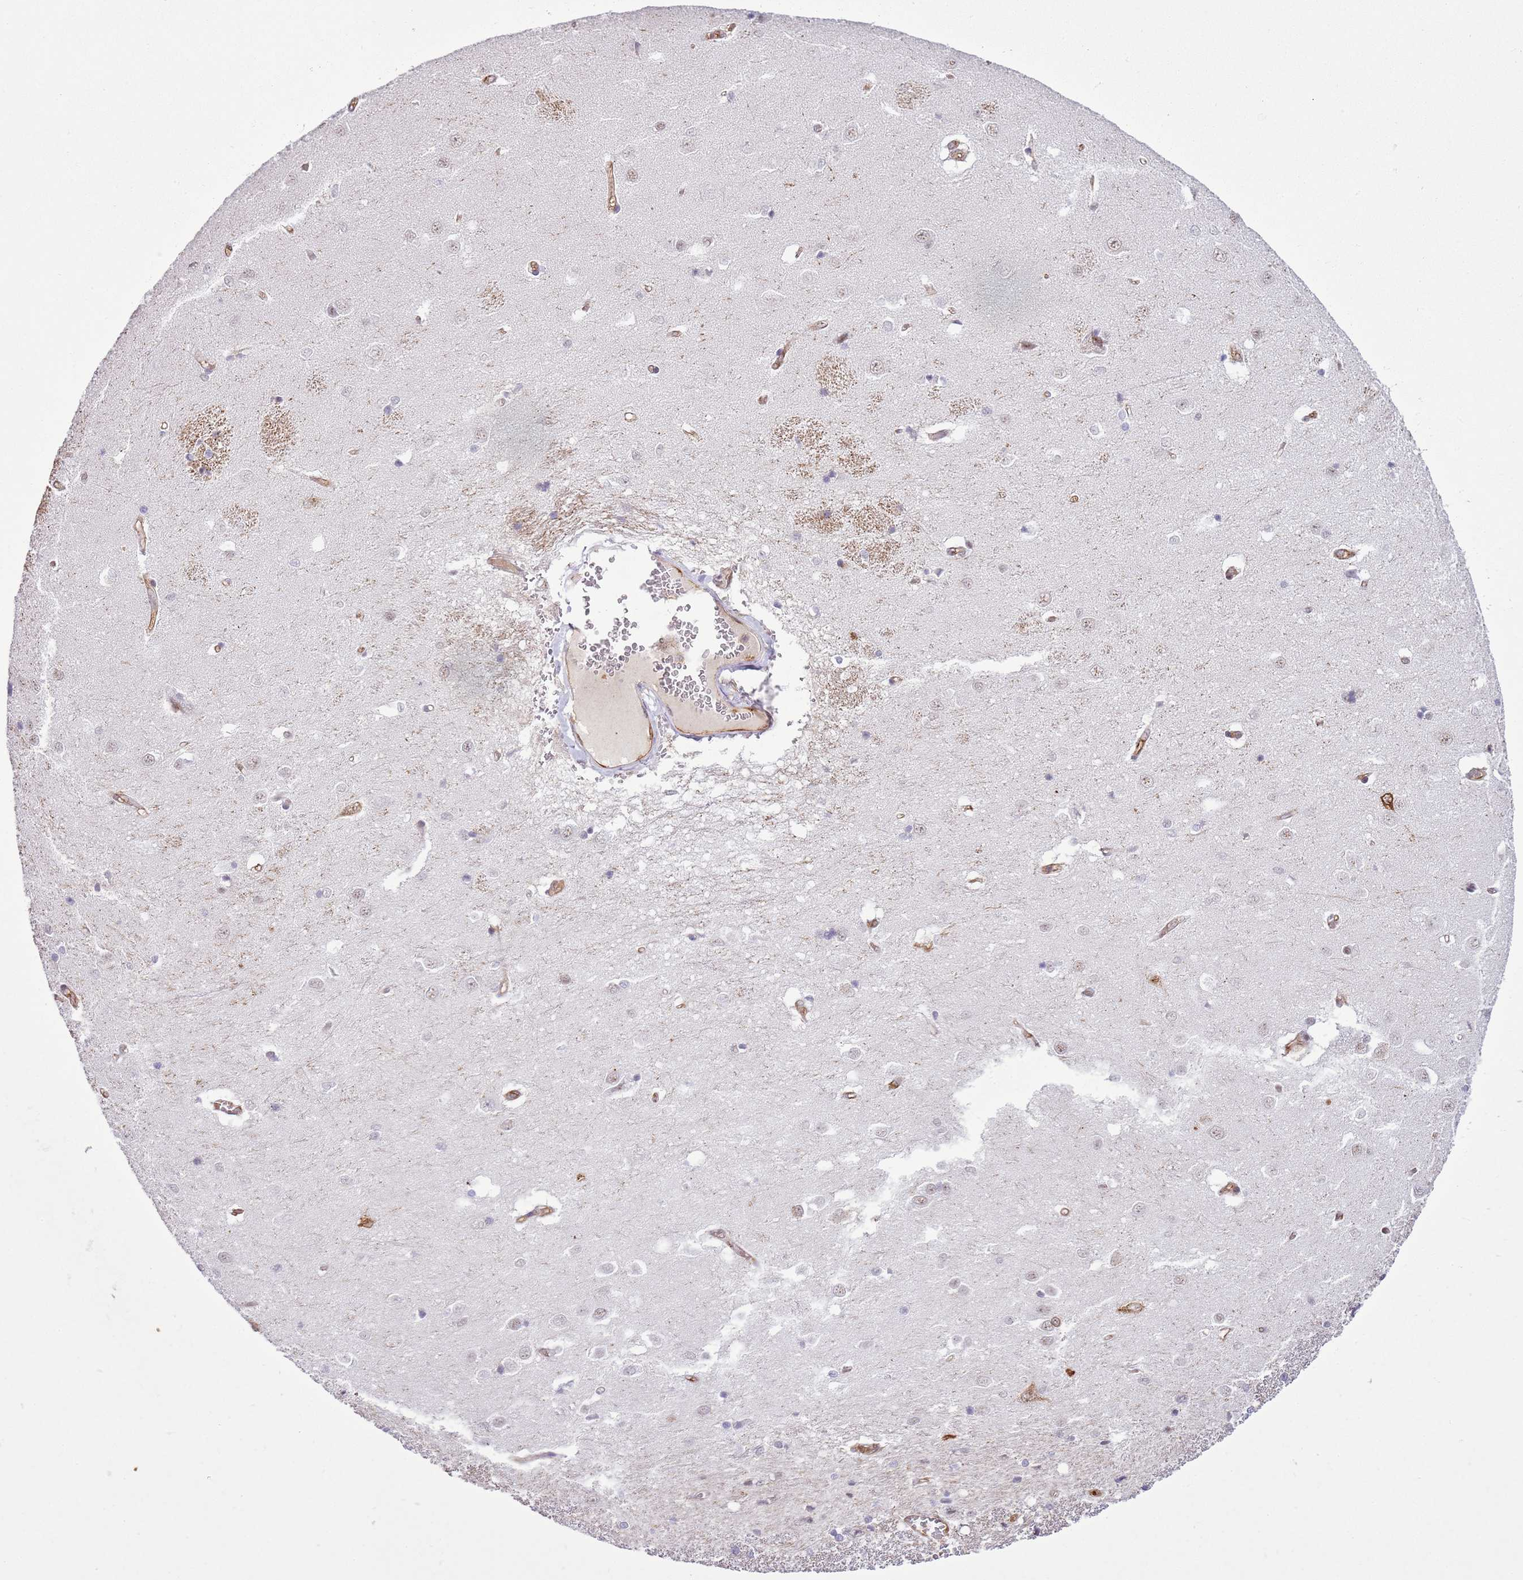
{"staining": {"intensity": "negative", "quantity": "none", "location": "none"}, "tissue": "caudate", "cell_type": "Glial cells", "image_type": "normal", "snomed": [{"axis": "morphology", "description": "Normal tissue, NOS"}, {"axis": "topography", "description": "Lateral ventricle wall"}], "caption": "This micrograph is of unremarkable caudate stained with immunohistochemistry to label a protein in brown with the nuclei are counter-stained blue. There is no positivity in glial cells. (DAB (3,3'-diaminobenzidine) IHC, high magnification).", "gene": "GABRE", "patient": {"sex": "male", "age": 37}}